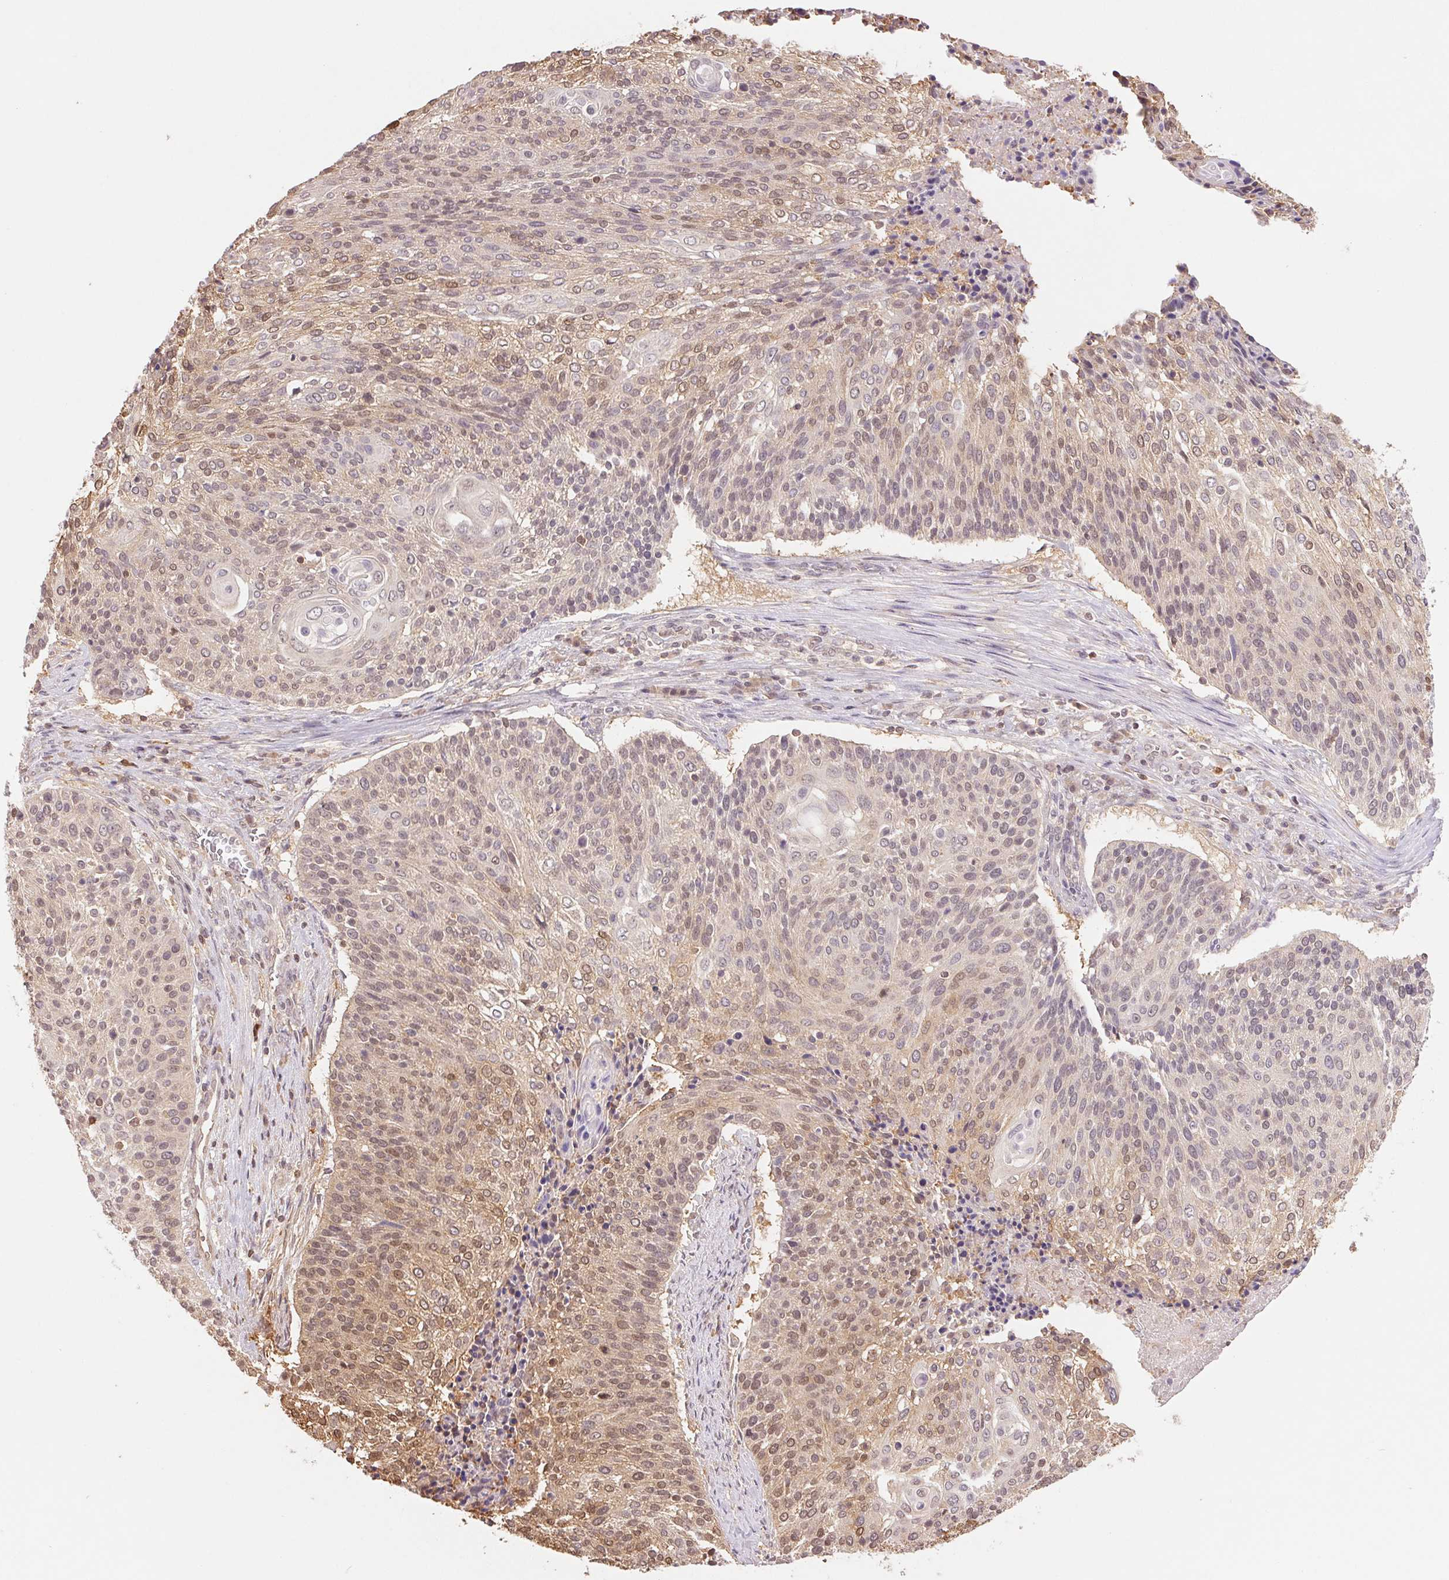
{"staining": {"intensity": "weak", "quantity": ">75%", "location": "cytoplasmic/membranous,nuclear"}, "tissue": "cervical cancer", "cell_type": "Tumor cells", "image_type": "cancer", "snomed": [{"axis": "morphology", "description": "Squamous cell carcinoma, NOS"}, {"axis": "topography", "description": "Cervix"}], "caption": "Approximately >75% of tumor cells in squamous cell carcinoma (cervical) demonstrate weak cytoplasmic/membranous and nuclear protein positivity as visualized by brown immunohistochemical staining.", "gene": "CDC123", "patient": {"sex": "female", "age": 31}}